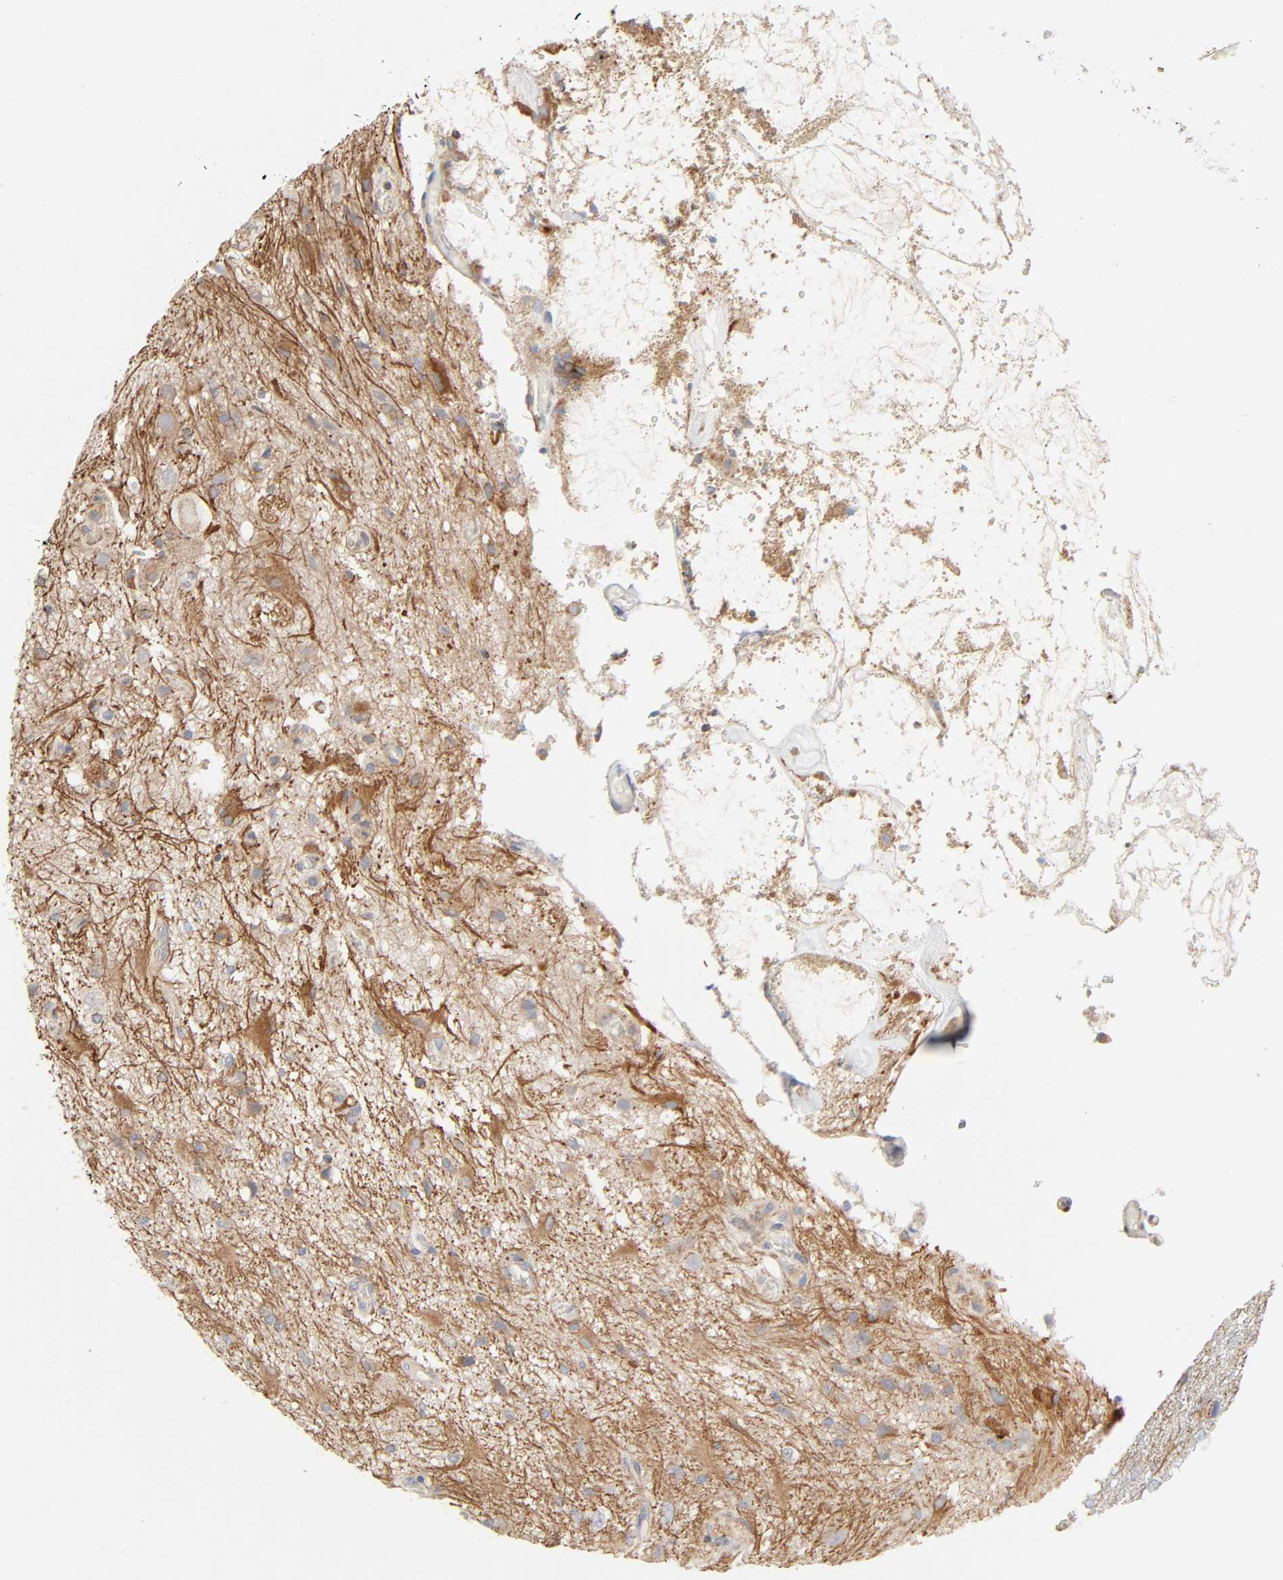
{"staining": {"intensity": "weak", "quantity": "25%-75%", "location": "cytoplasmic/membranous"}, "tissue": "glioma", "cell_type": "Tumor cells", "image_type": "cancer", "snomed": [{"axis": "morphology", "description": "Glioma, malignant, High grade"}, {"axis": "topography", "description": "Brain"}], "caption": "IHC of human glioma displays low levels of weak cytoplasmic/membranous staining in approximately 25%-75% of tumor cells.", "gene": "SYT16", "patient": {"sex": "male", "age": 47}}